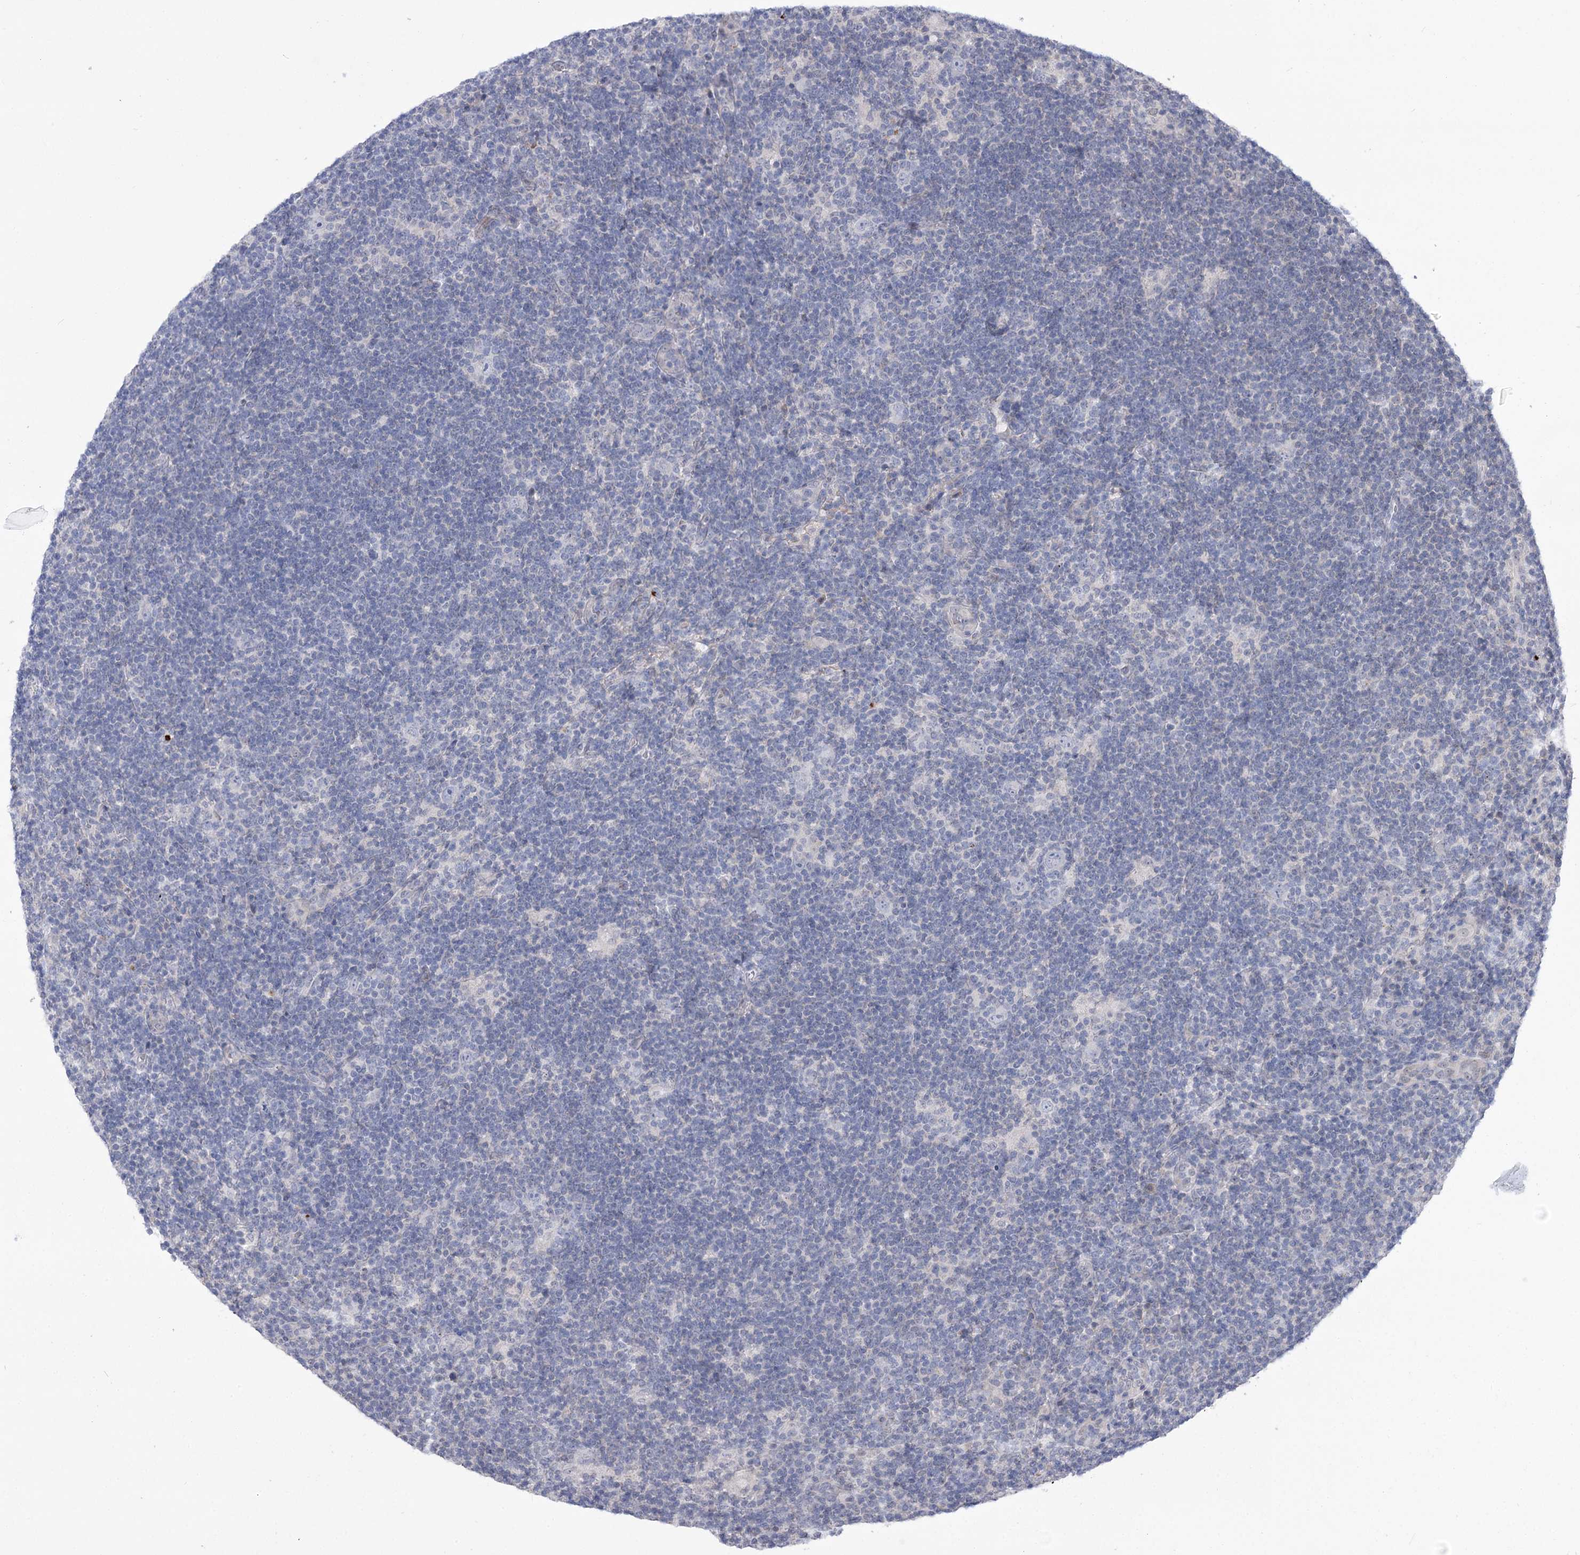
{"staining": {"intensity": "negative", "quantity": "none", "location": "none"}, "tissue": "lymphoma", "cell_type": "Tumor cells", "image_type": "cancer", "snomed": [{"axis": "morphology", "description": "Hodgkin's disease, NOS"}, {"axis": "topography", "description": "Lymph node"}], "caption": "Protein analysis of lymphoma demonstrates no significant expression in tumor cells.", "gene": "ATP10B", "patient": {"sex": "female", "age": 57}}